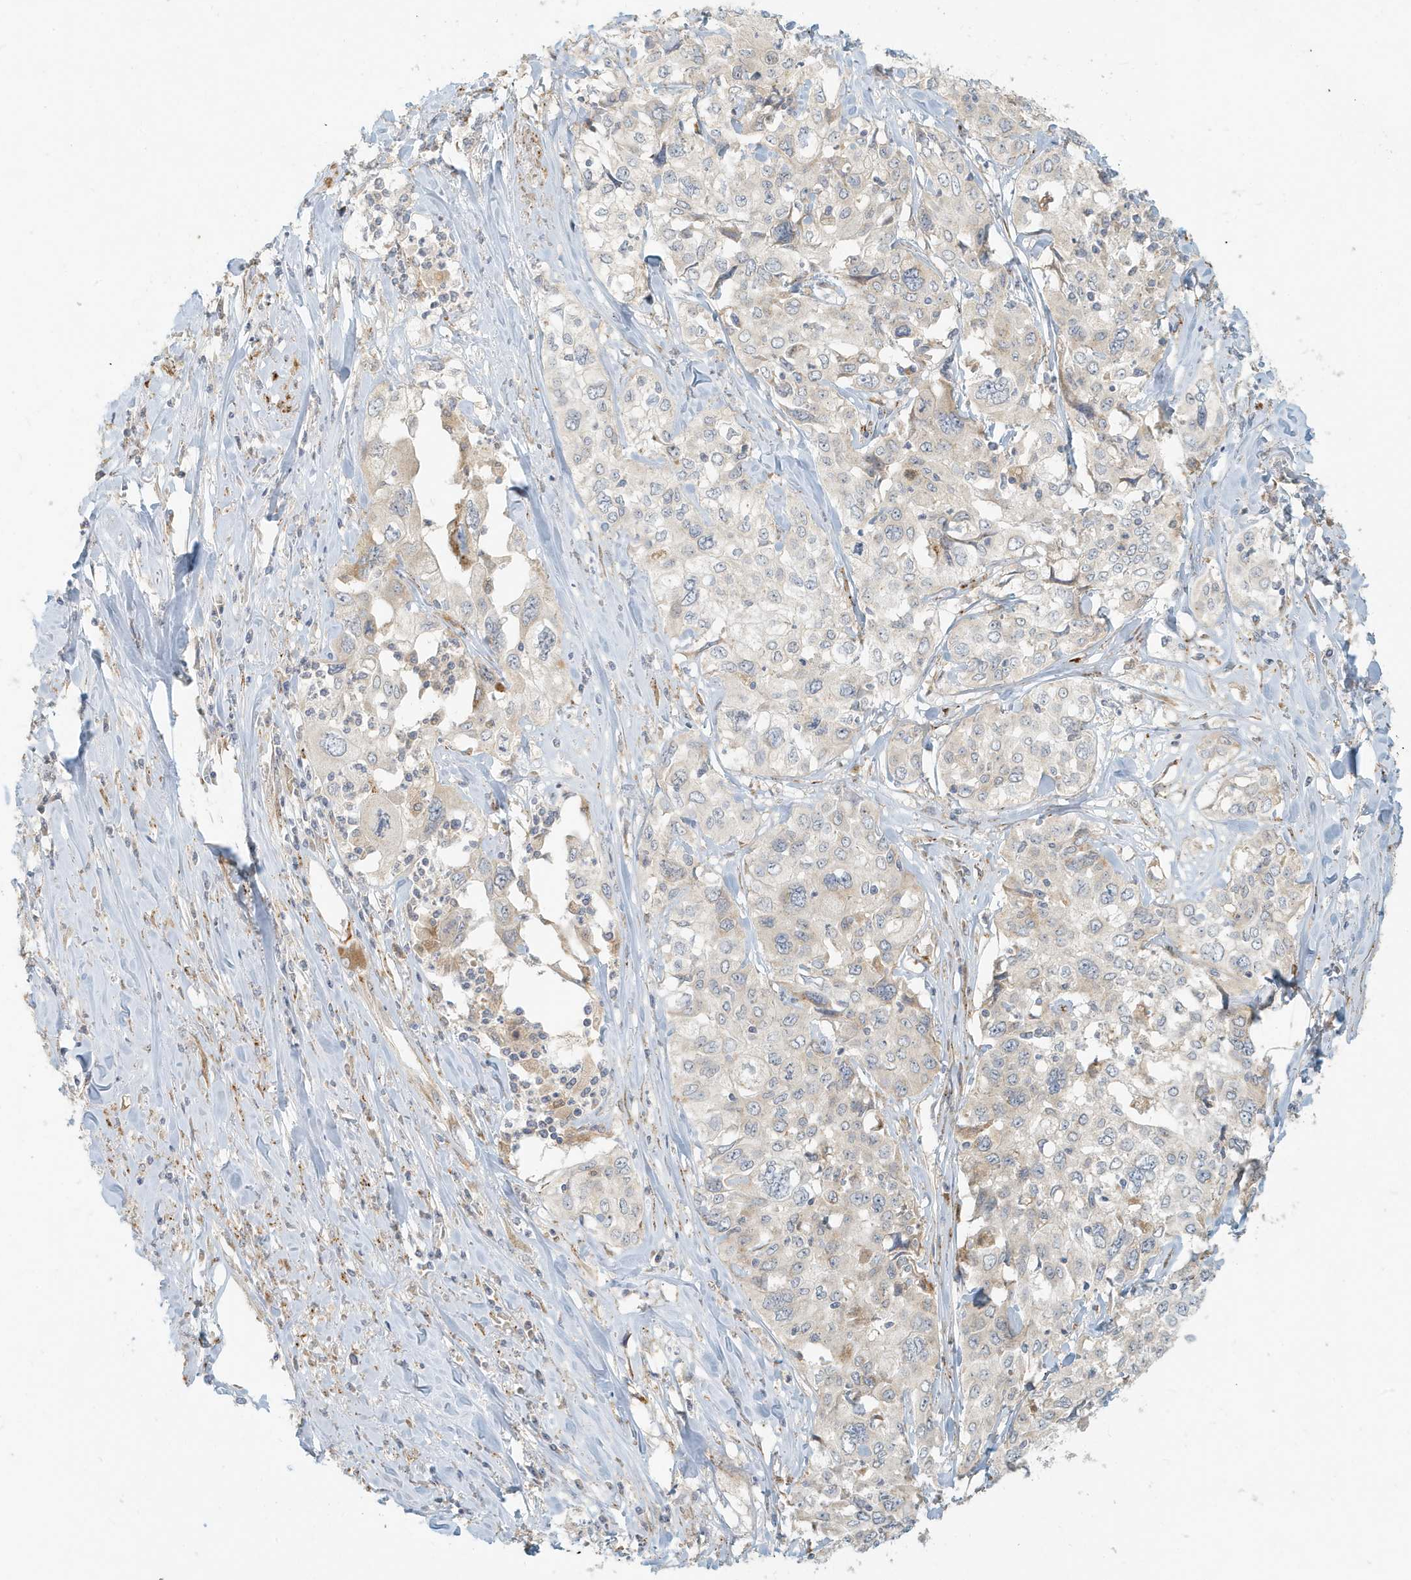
{"staining": {"intensity": "moderate", "quantity": "<25%", "location": "cytoplasmic/membranous"}, "tissue": "cervical cancer", "cell_type": "Tumor cells", "image_type": "cancer", "snomed": [{"axis": "morphology", "description": "Squamous cell carcinoma, NOS"}, {"axis": "topography", "description": "Cervix"}], "caption": "Moderate cytoplasmic/membranous positivity for a protein is seen in about <25% of tumor cells of cervical squamous cell carcinoma using immunohistochemistry (IHC).", "gene": "MCOLN1", "patient": {"sex": "female", "age": 31}}